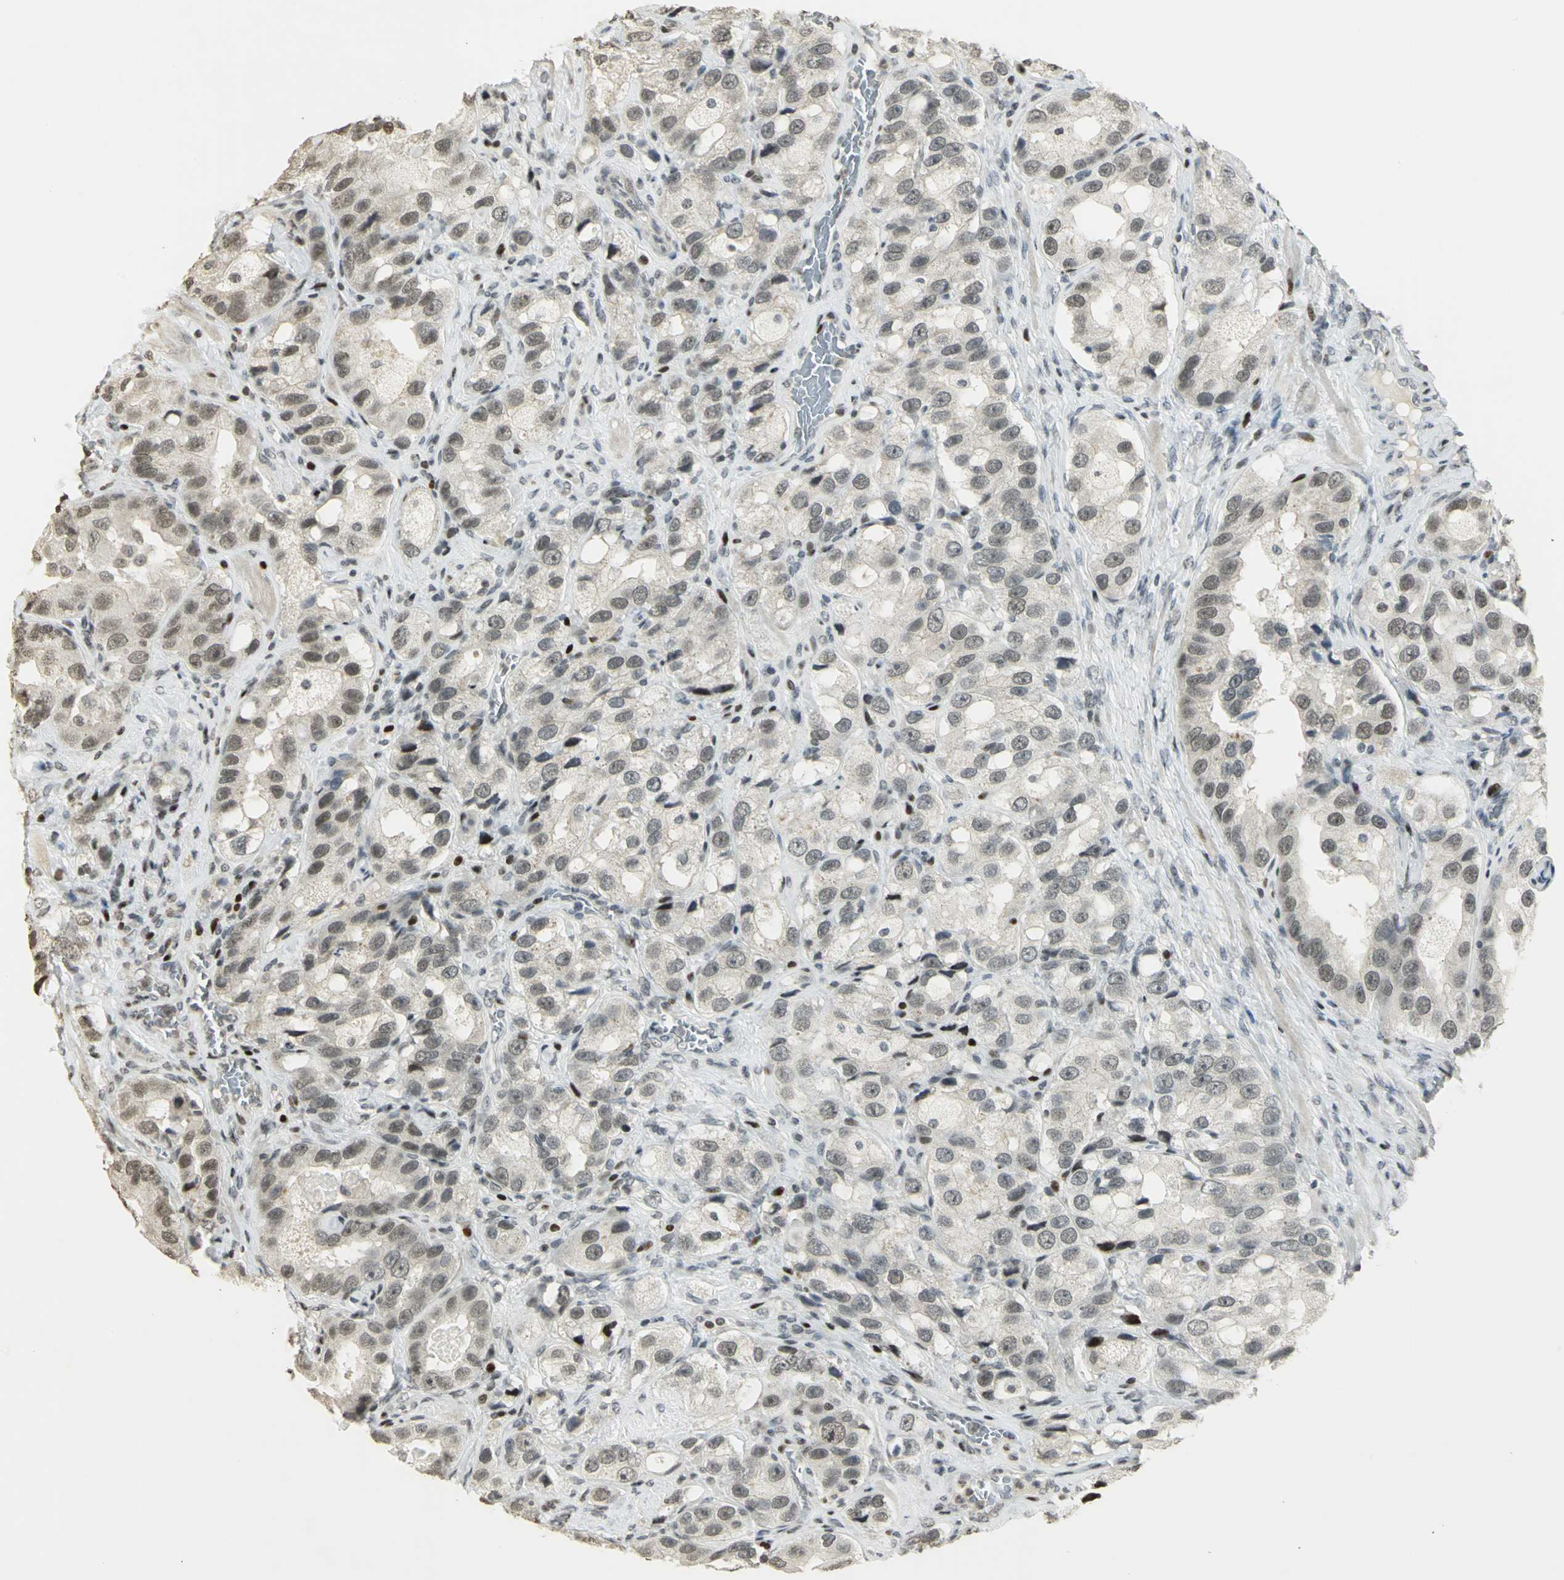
{"staining": {"intensity": "weak", "quantity": "<25%", "location": "nuclear"}, "tissue": "prostate cancer", "cell_type": "Tumor cells", "image_type": "cancer", "snomed": [{"axis": "morphology", "description": "Adenocarcinoma, High grade"}, {"axis": "topography", "description": "Prostate"}], "caption": "This image is of high-grade adenocarcinoma (prostate) stained with IHC to label a protein in brown with the nuclei are counter-stained blue. There is no expression in tumor cells.", "gene": "KDM1A", "patient": {"sex": "male", "age": 63}}